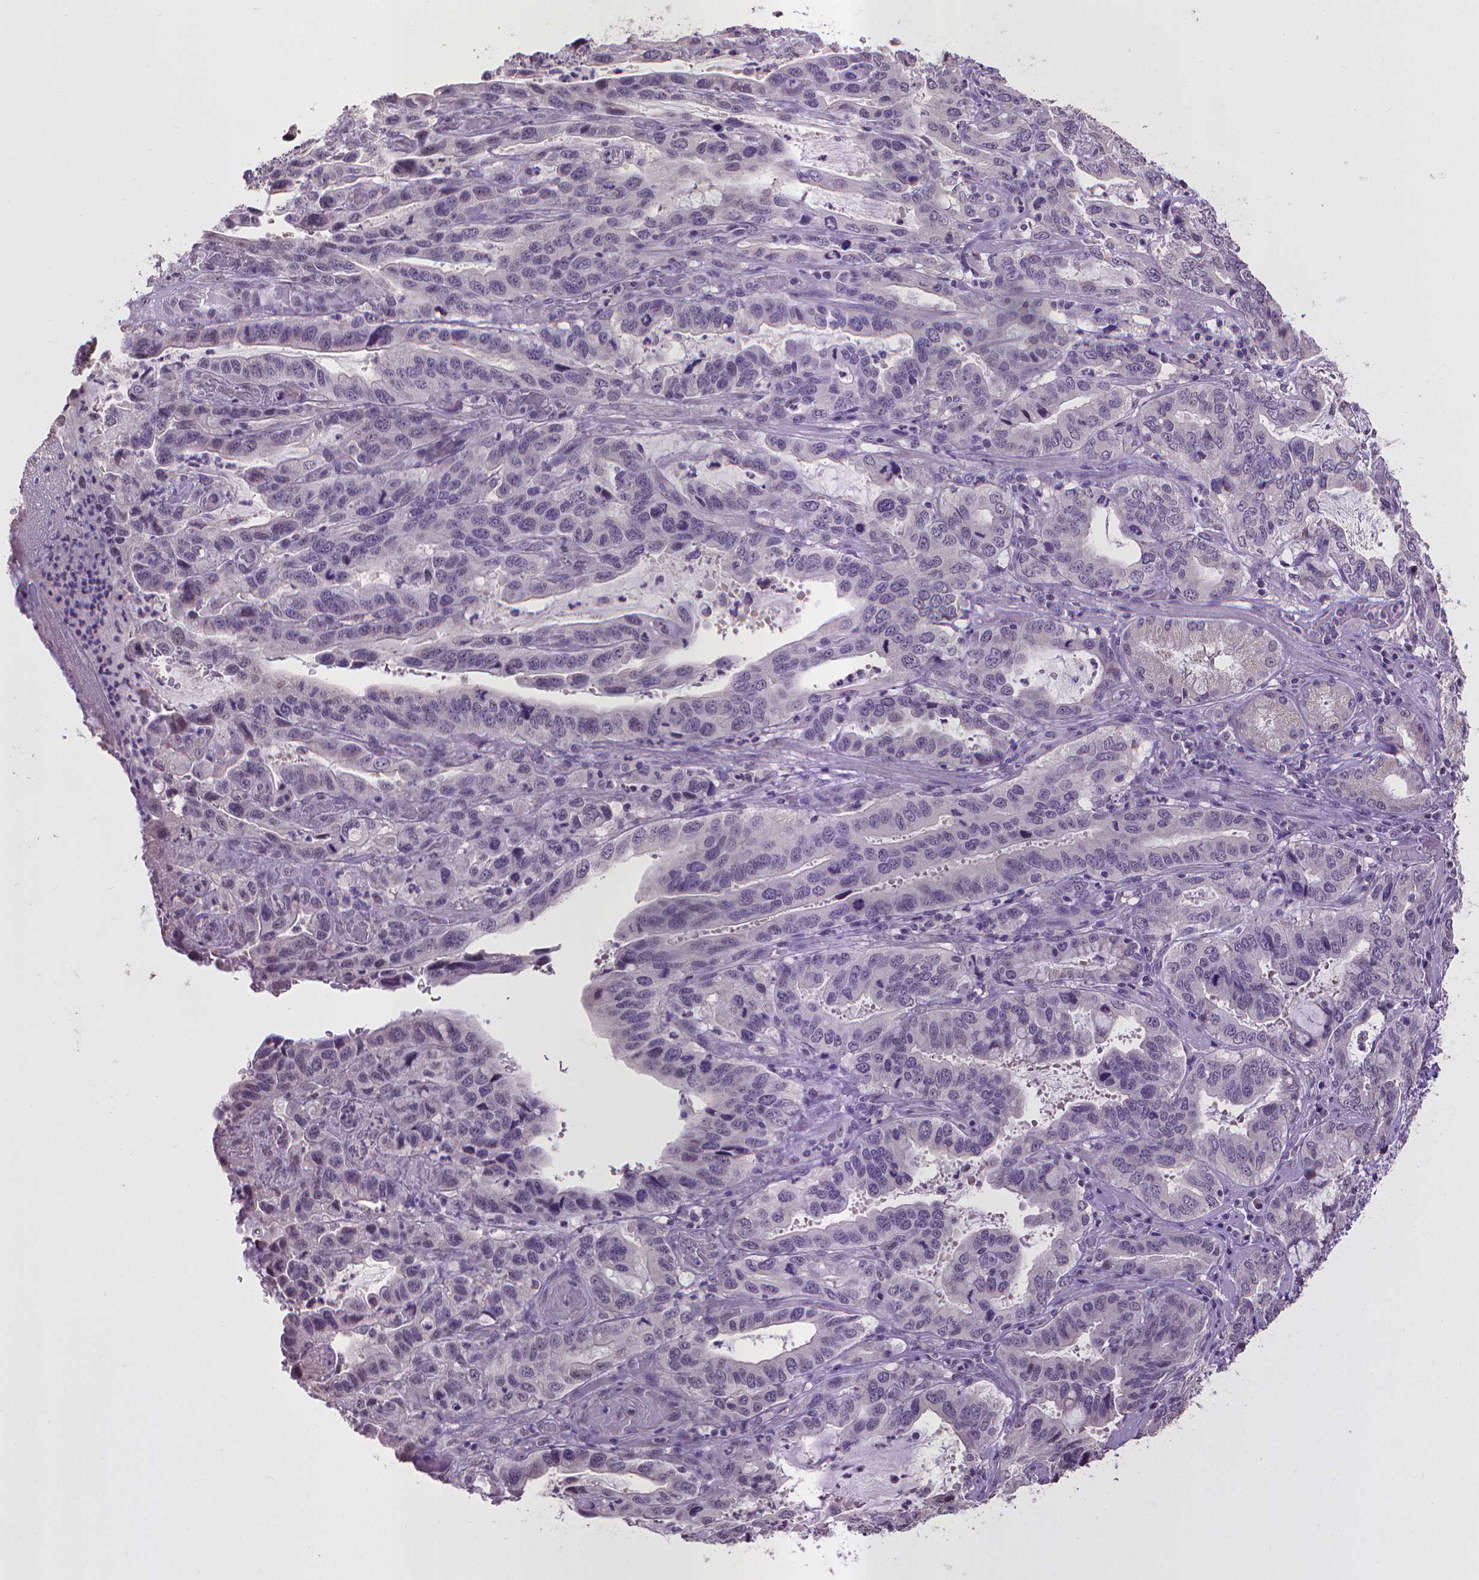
{"staining": {"intensity": "negative", "quantity": "none", "location": "none"}, "tissue": "stomach cancer", "cell_type": "Tumor cells", "image_type": "cancer", "snomed": [{"axis": "morphology", "description": "Adenocarcinoma, NOS"}, {"axis": "topography", "description": "Stomach, lower"}], "caption": "The micrograph reveals no staining of tumor cells in stomach cancer (adenocarcinoma). The staining is performed using DAB brown chromogen with nuclei counter-stained in using hematoxylin.", "gene": "CPM", "patient": {"sex": "female", "age": 76}}